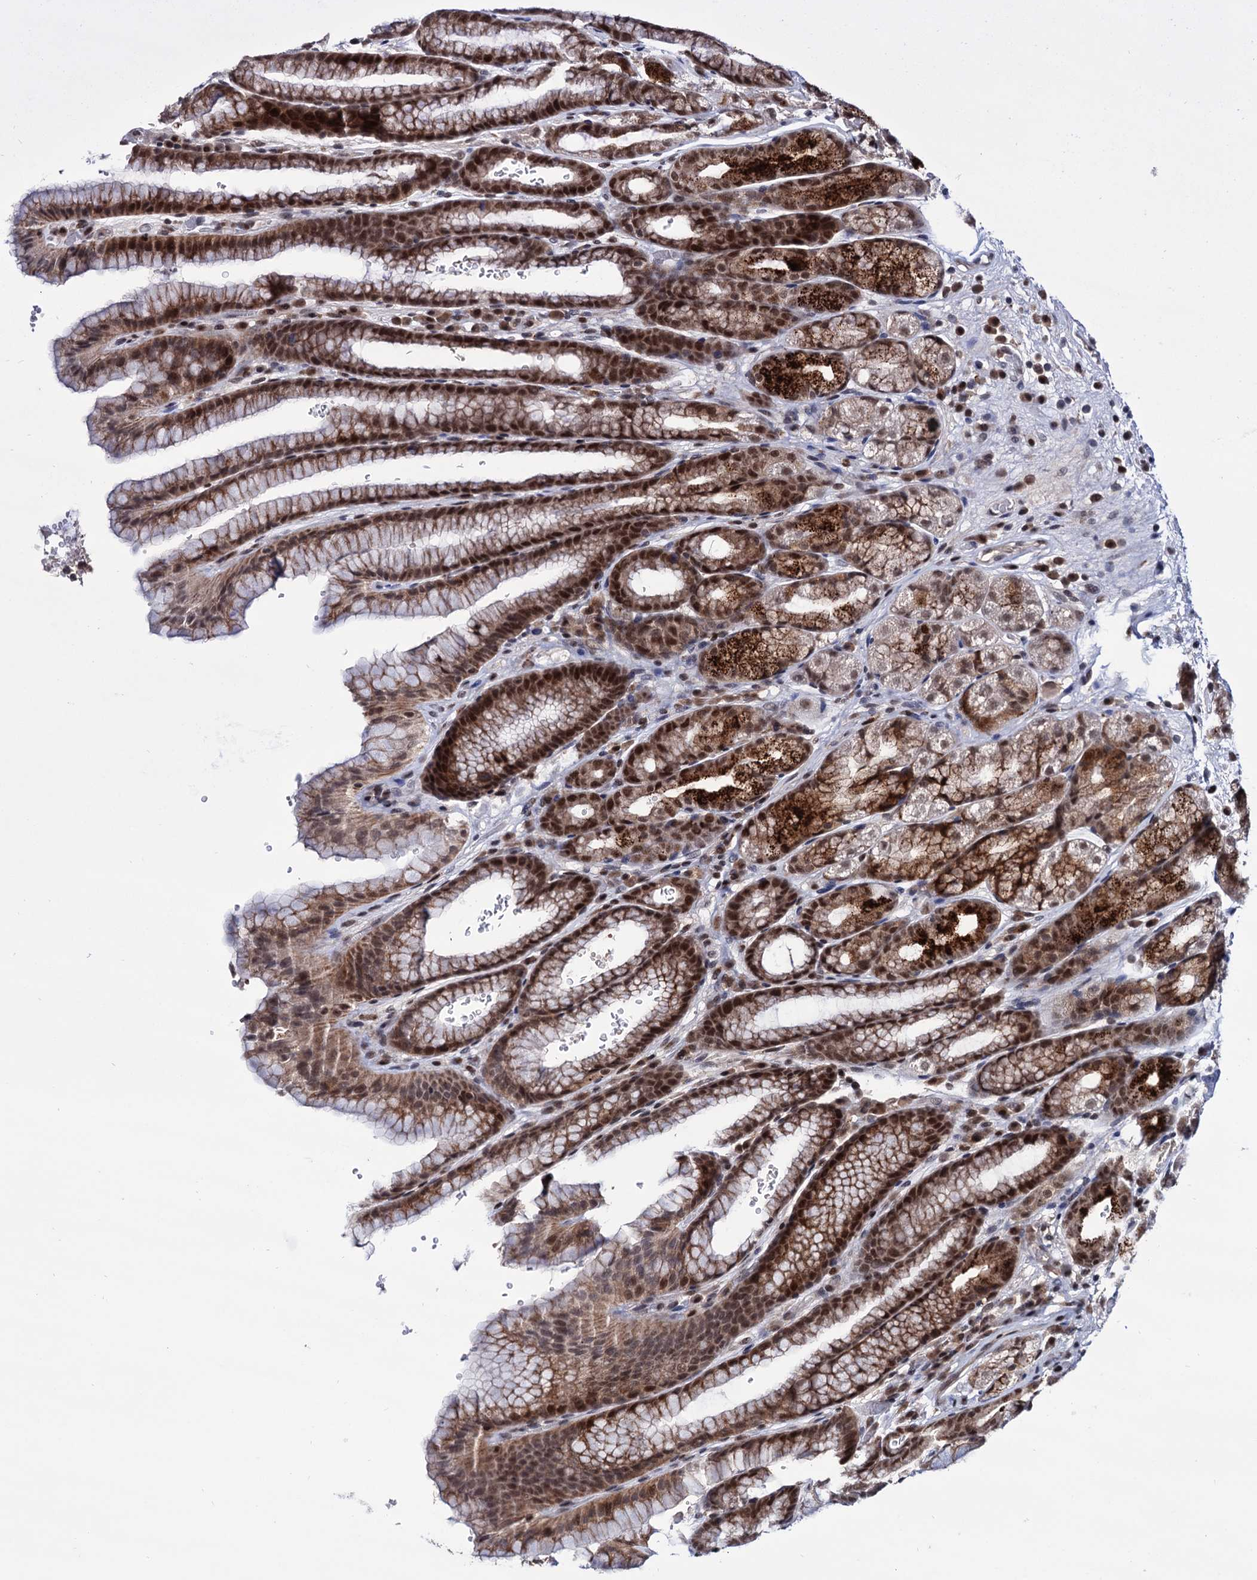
{"staining": {"intensity": "strong", "quantity": ">75%", "location": "cytoplasmic/membranous,nuclear"}, "tissue": "stomach", "cell_type": "Glandular cells", "image_type": "normal", "snomed": [{"axis": "morphology", "description": "Normal tissue, NOS"}, {"axis": "morphology", "description": "Adenocarcinoma, NOS"}, {"axis": "topography", "description": "Stomach"}], "caption": "Normal stomach demonstrates strong cytoplasmic/membranous,nuclear expression in approximately >75% of glandular cells, visualized by immunohistochemistry.", "gene": "RNASEH2B", "patient": {"sex": "male", "age": 57}}